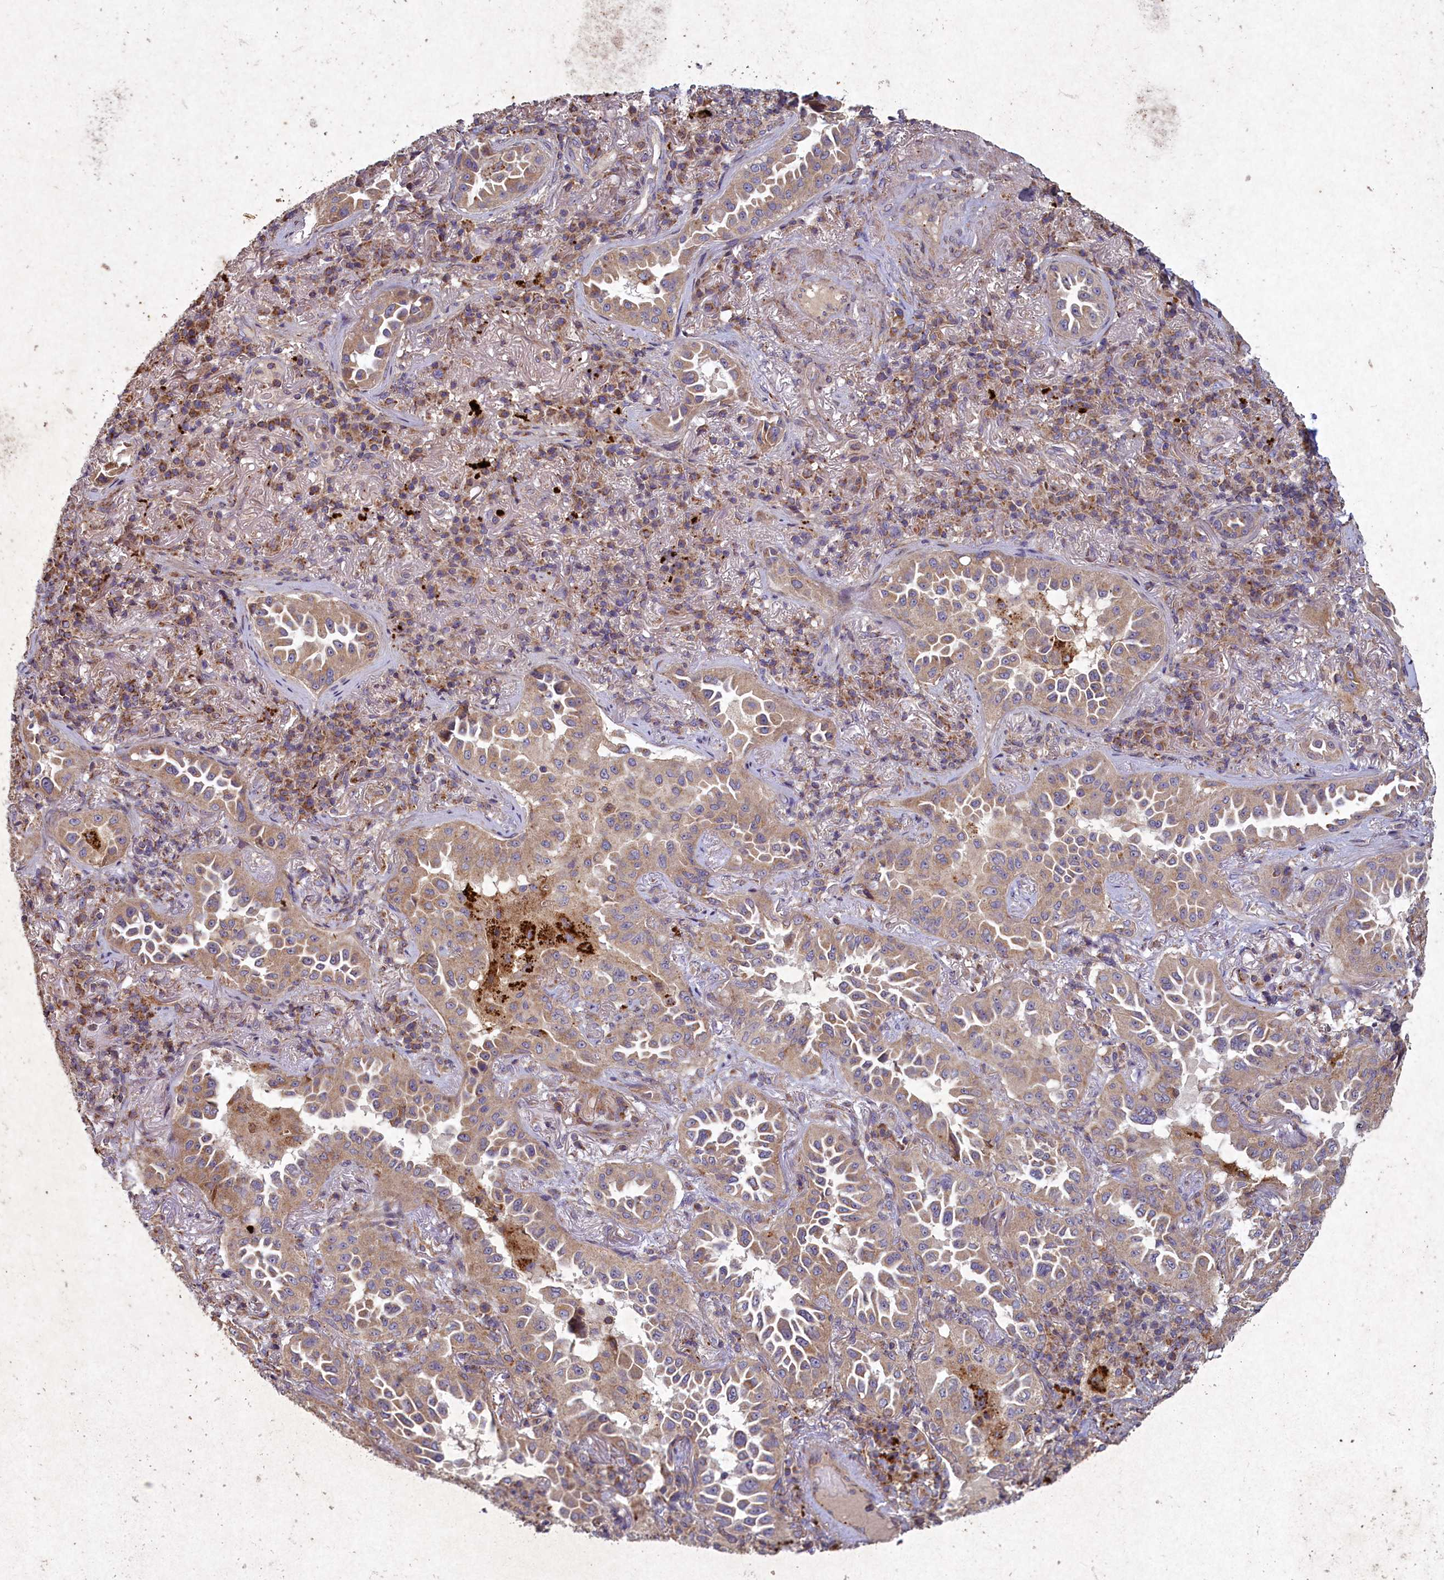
{"staining": {"intensity": "weak", "quantity": ">75%", "location": "cytoplasmic/membranous"}, "tissue": "lung cancer", "cell_type": "Tumor cells", "image_type": "cancer", "snomed": [{"axis": "morphology", "description": "Adenocarcinoma, NOS"}, {"axis": "topography", "description": "Lung"}], "caption": "This micrograph demonstrates IHC staining of human adenocarcinoma (lung), with low weak cytoplasmic/membranous positivity in about >75% of tumor cells.", "gene": "CIAO2B", "patient": {"sex": "female", "age": 69}}